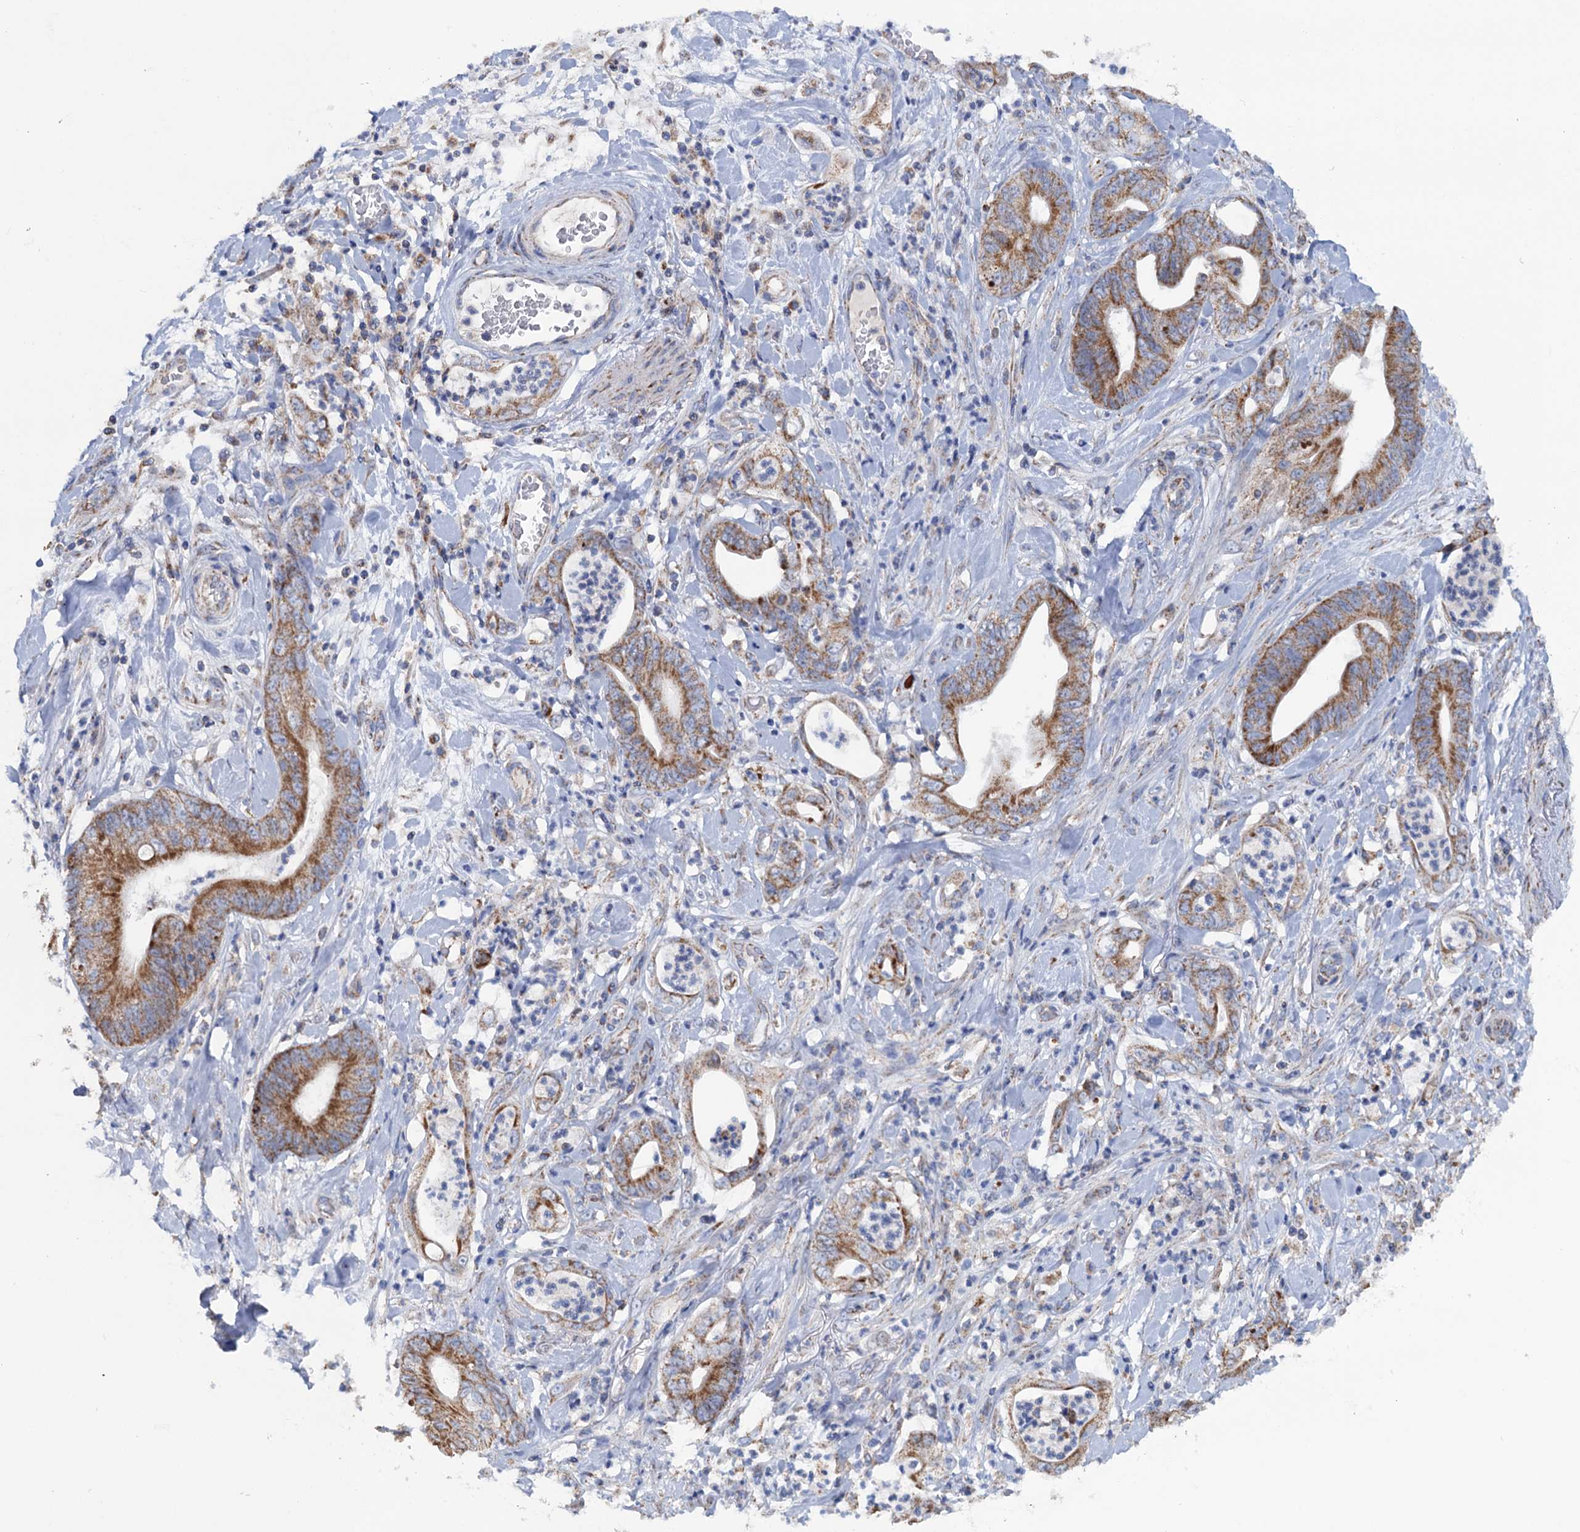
{"staining": {"intensity": "strong", "quantity": ">75%", "location": "cytoplasmic/membranous"}, "tissue": "stomach cancer", "cell_type": "Tumor cells", "image_type": "cancer", "snomed": [{"axis": "morphology", "description": "Adenocarcinoma, NOS"}, {"axis": "topography", "description": "Stomach"}], "caption": "Immunohistochemical staining of stomach cancer (adenocarcinoma) displays high levels of strong cytoplasmic/membranous expression in about >75% of tumor cells.", "gene": "GTPBP3", "patient": {"sex": "female", "age": 73}}